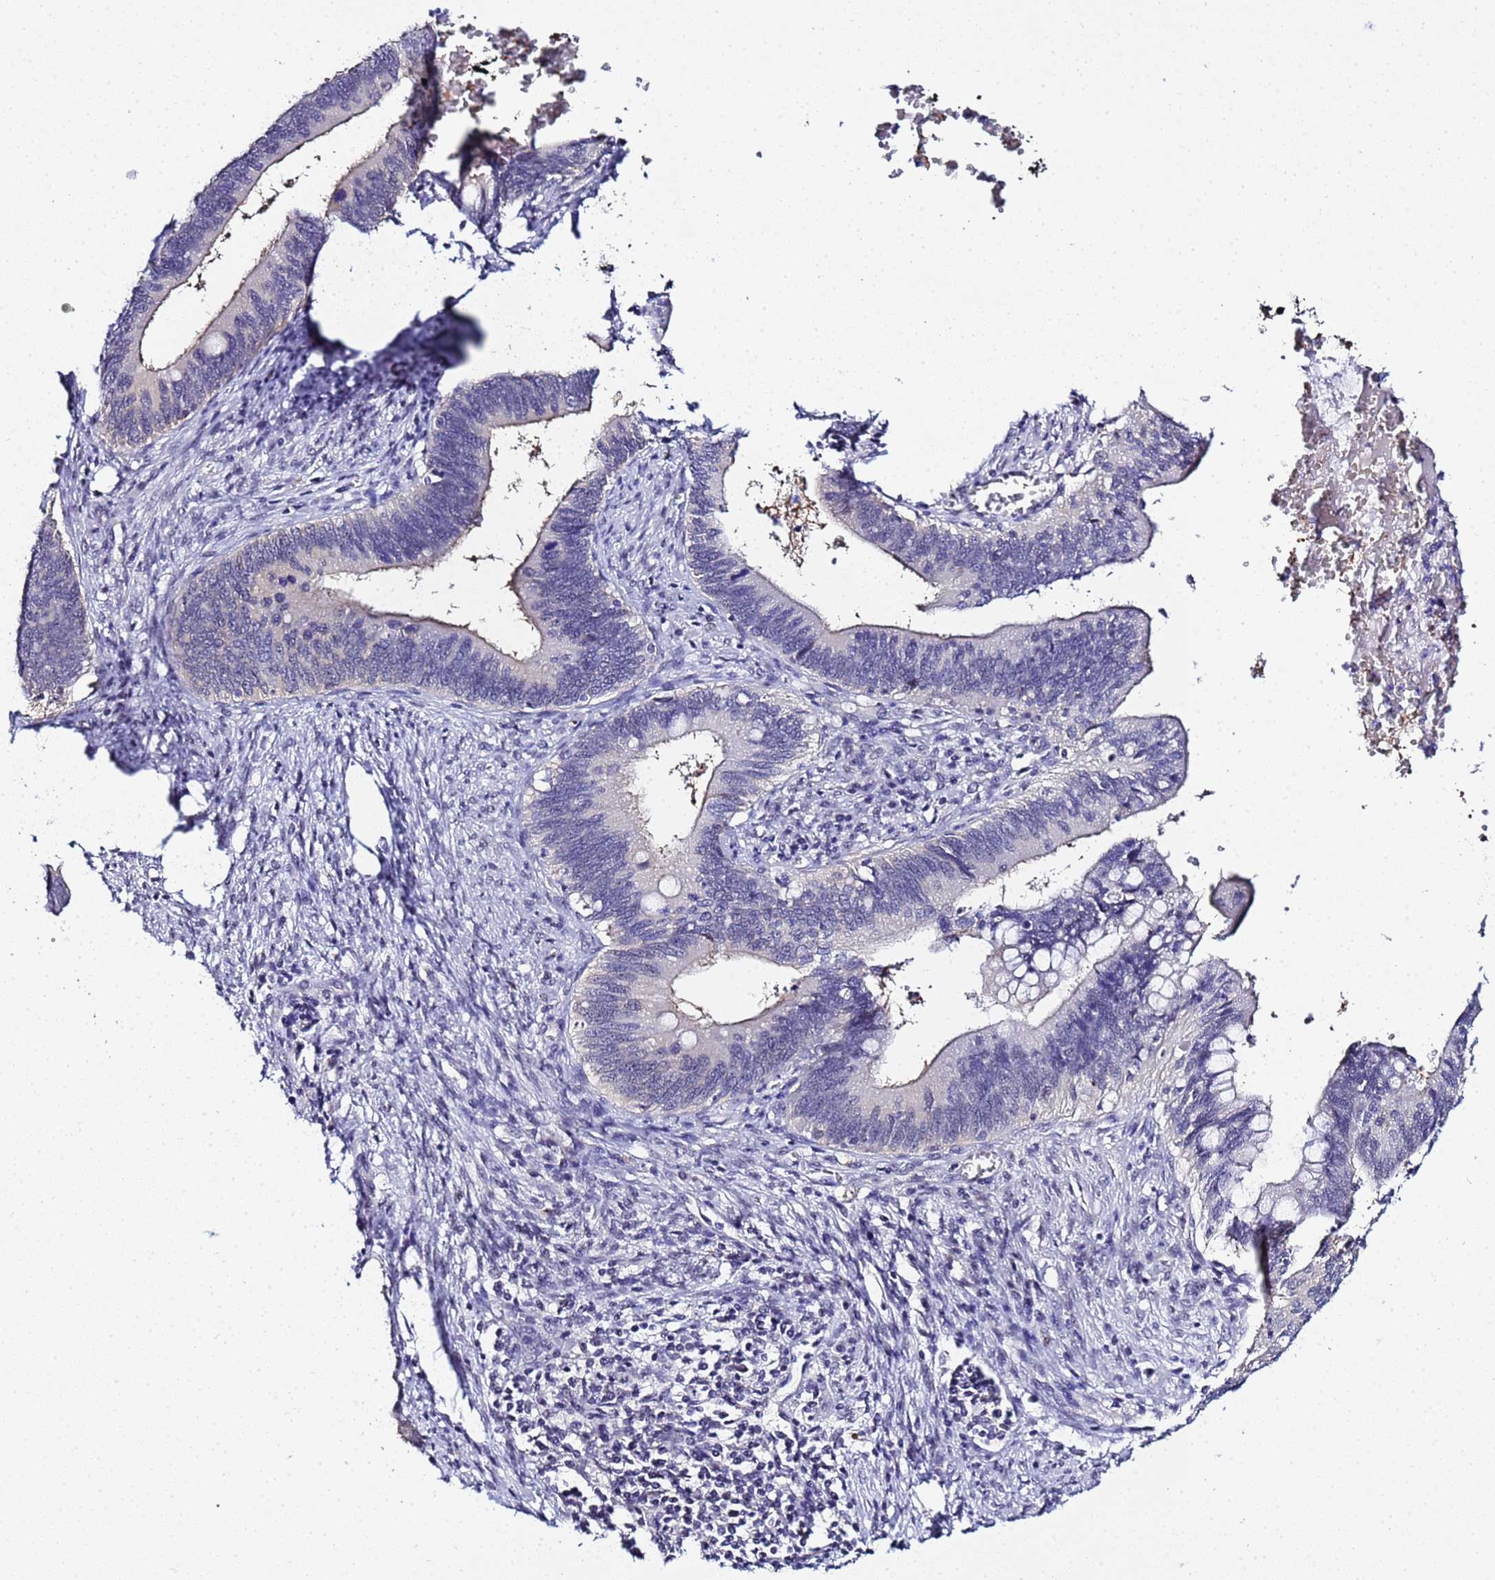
{"staining": {"intensity": "weak", "quantity": "<25%", "location": "cytoplasmic/membranous"}, "tissue": "cervical cancer", "cell_type": "Tumor cells", "image_type": "cancer", "snomed": [{"axis": "morphology", "description": "Adenocarcinoma, NOS"}, {"axis": "topography", "description": "Cervix"}], "caption": "This is an immunohistochemistry histopathology image of human cervical adenocarcinoma. There is no positivity in tumor cells.", "gene": "ACTL6B", "patient": {"sex": "female", "age": 42}}